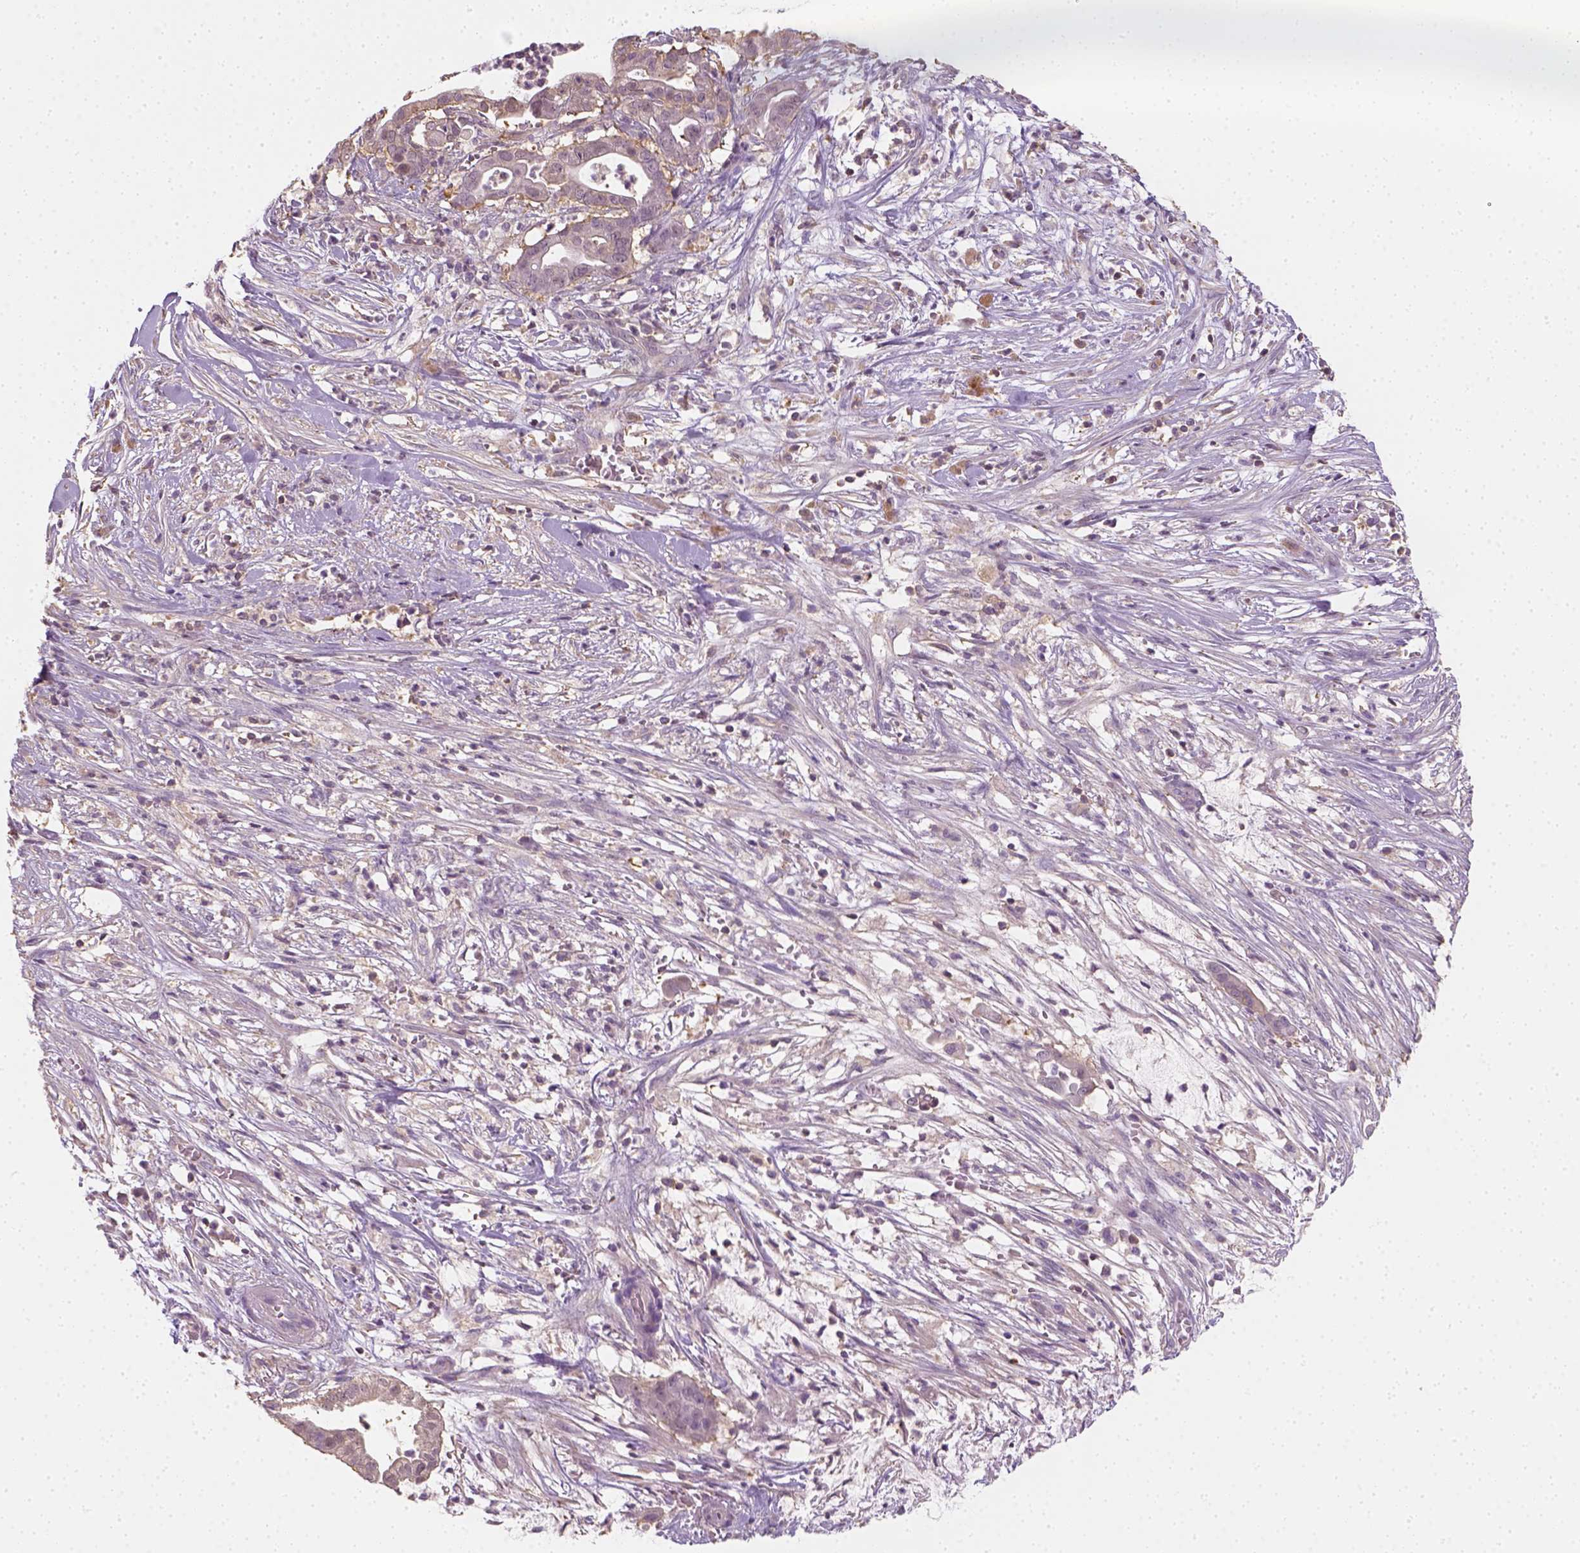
{"staining": {"intensity": "negative", "quantity": "none", "location": "none"}, "tissue": "pancreatic cancer", "cell_type": "Tumor cells", "image_type": "cancer", "snomed": [{"axis": "morphology", "description": "Adenocarcinoma, NOS"}, {"axis": "topography", "description": "Pancreas"}], "caption": "Protein analysis of pancreatic cancer exhibits no significant staining in tumor cells.", "gene": "EPHB1", "patient": {"sex": "male", "age": 61}}